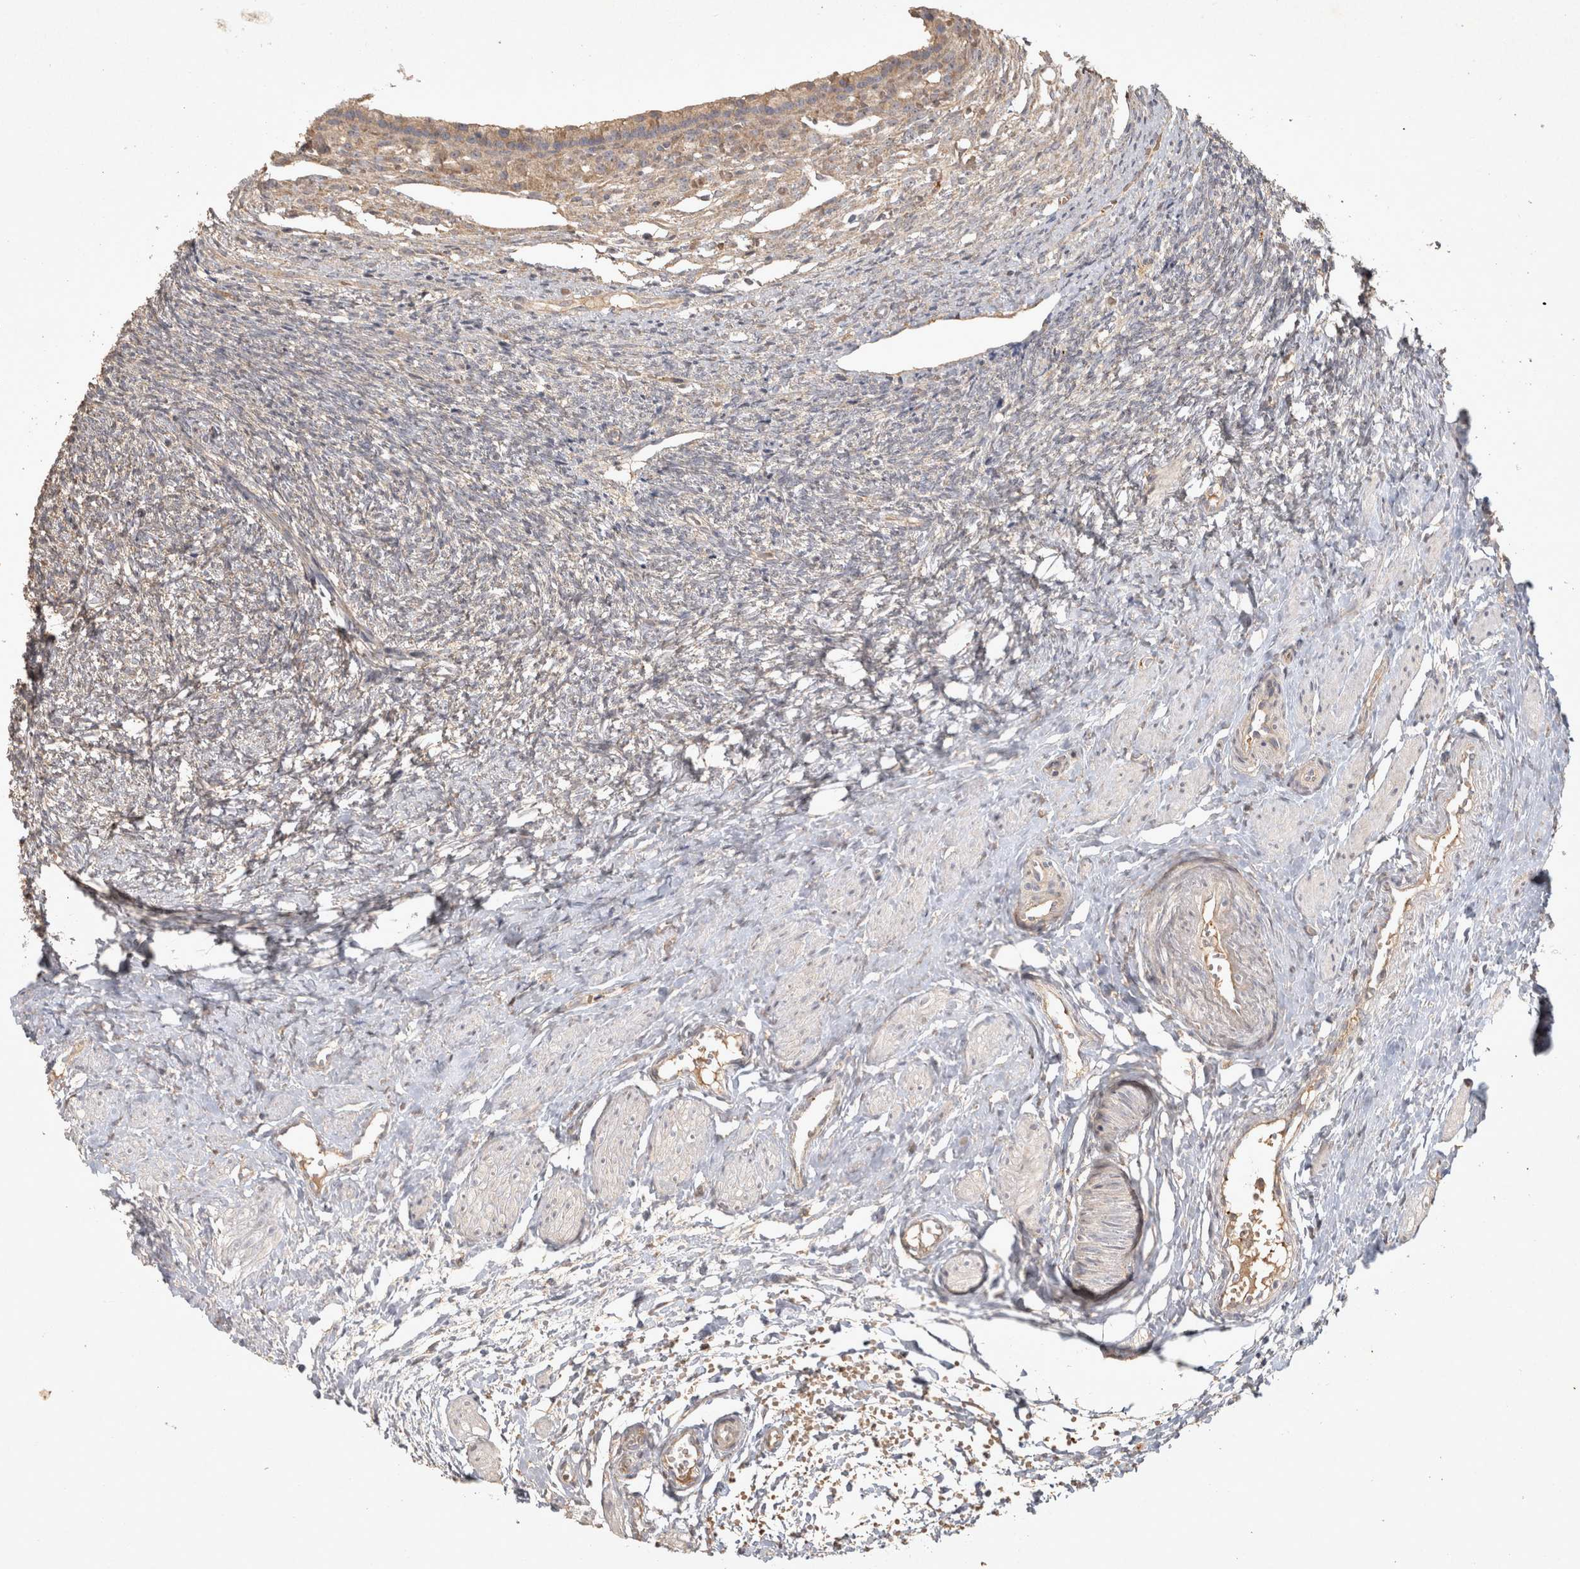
{"staining": {"intensity": "weak", "quantity": "<25%", "location": "cytoplasmic/membranous"}, "tissue": "ovary", "cell_type": "Ovarian stroma cells", "image_type": "normal", "snomed": [{"axis": "morphology", "description": "Normal tissue, NOS"}, {"axis": "topography", "description": "Ovary"}], "caption": "The immunohistochemistry image has no significant staining in ovarian stroma cells of ovary. (DAB immunohistochemistry, high magnification).", "gene": "OSTN", "patient": {"sex": "female", "age": 41}}